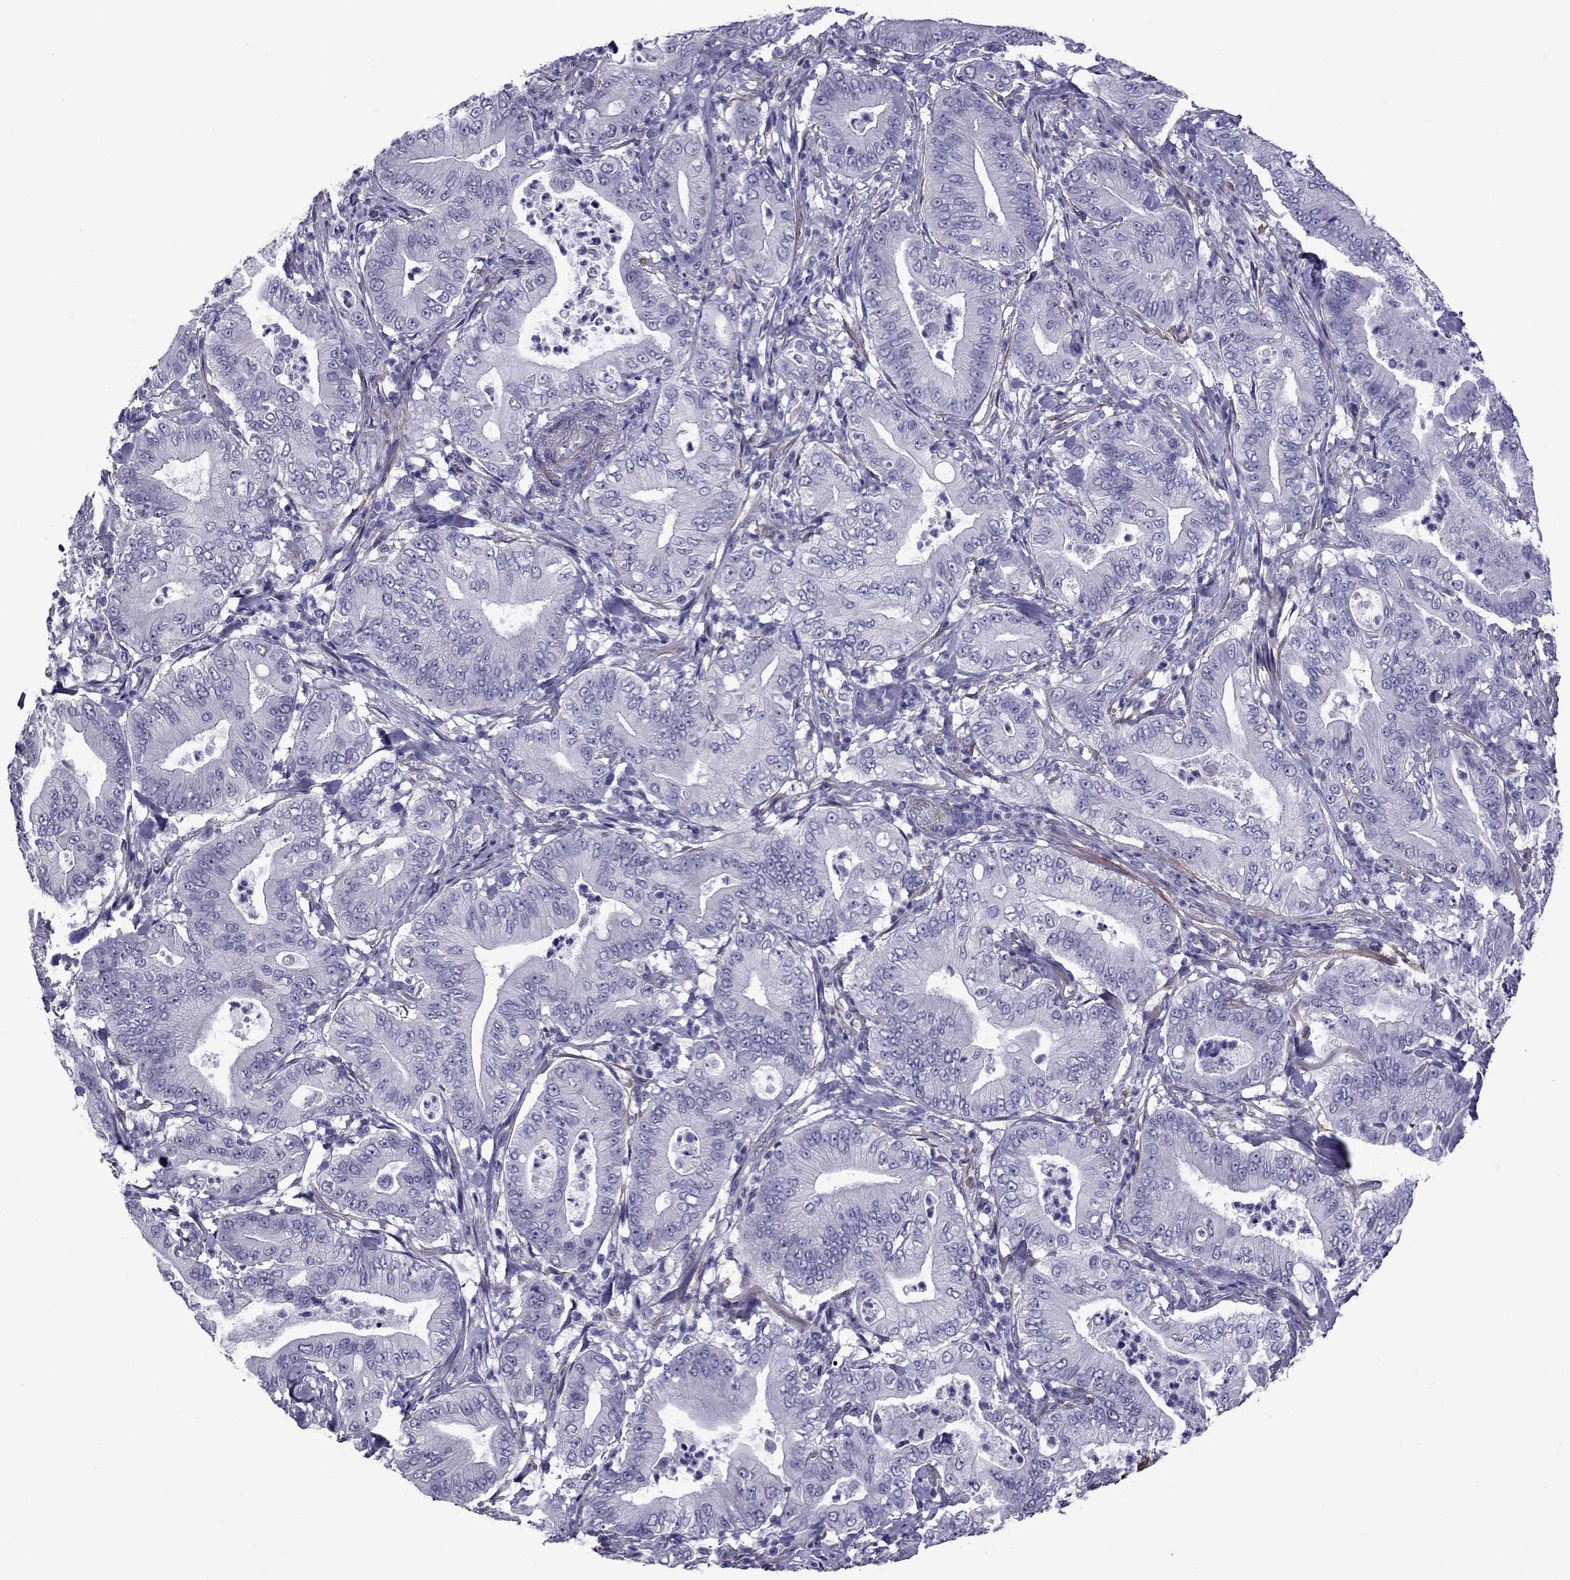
{"staining": {"intensity": "negative", "quantity": "none", "location": "none"}, "tissue": "pancreatic cancer", "cell_type": "Tumor cells", "image_type": "cancer", "snomed": [{"axis": "morphology", "description": "Adenocarcinoma, NOS"}, {"axis": "topography", "description": "Pancreas"}], "caption": "Micrograph shows no protein staining in tumor cells of pancreatic adenocarcinoma tissue.", "gene": "CHRNA5", "patient": {"sex": "male", "age": 71}}